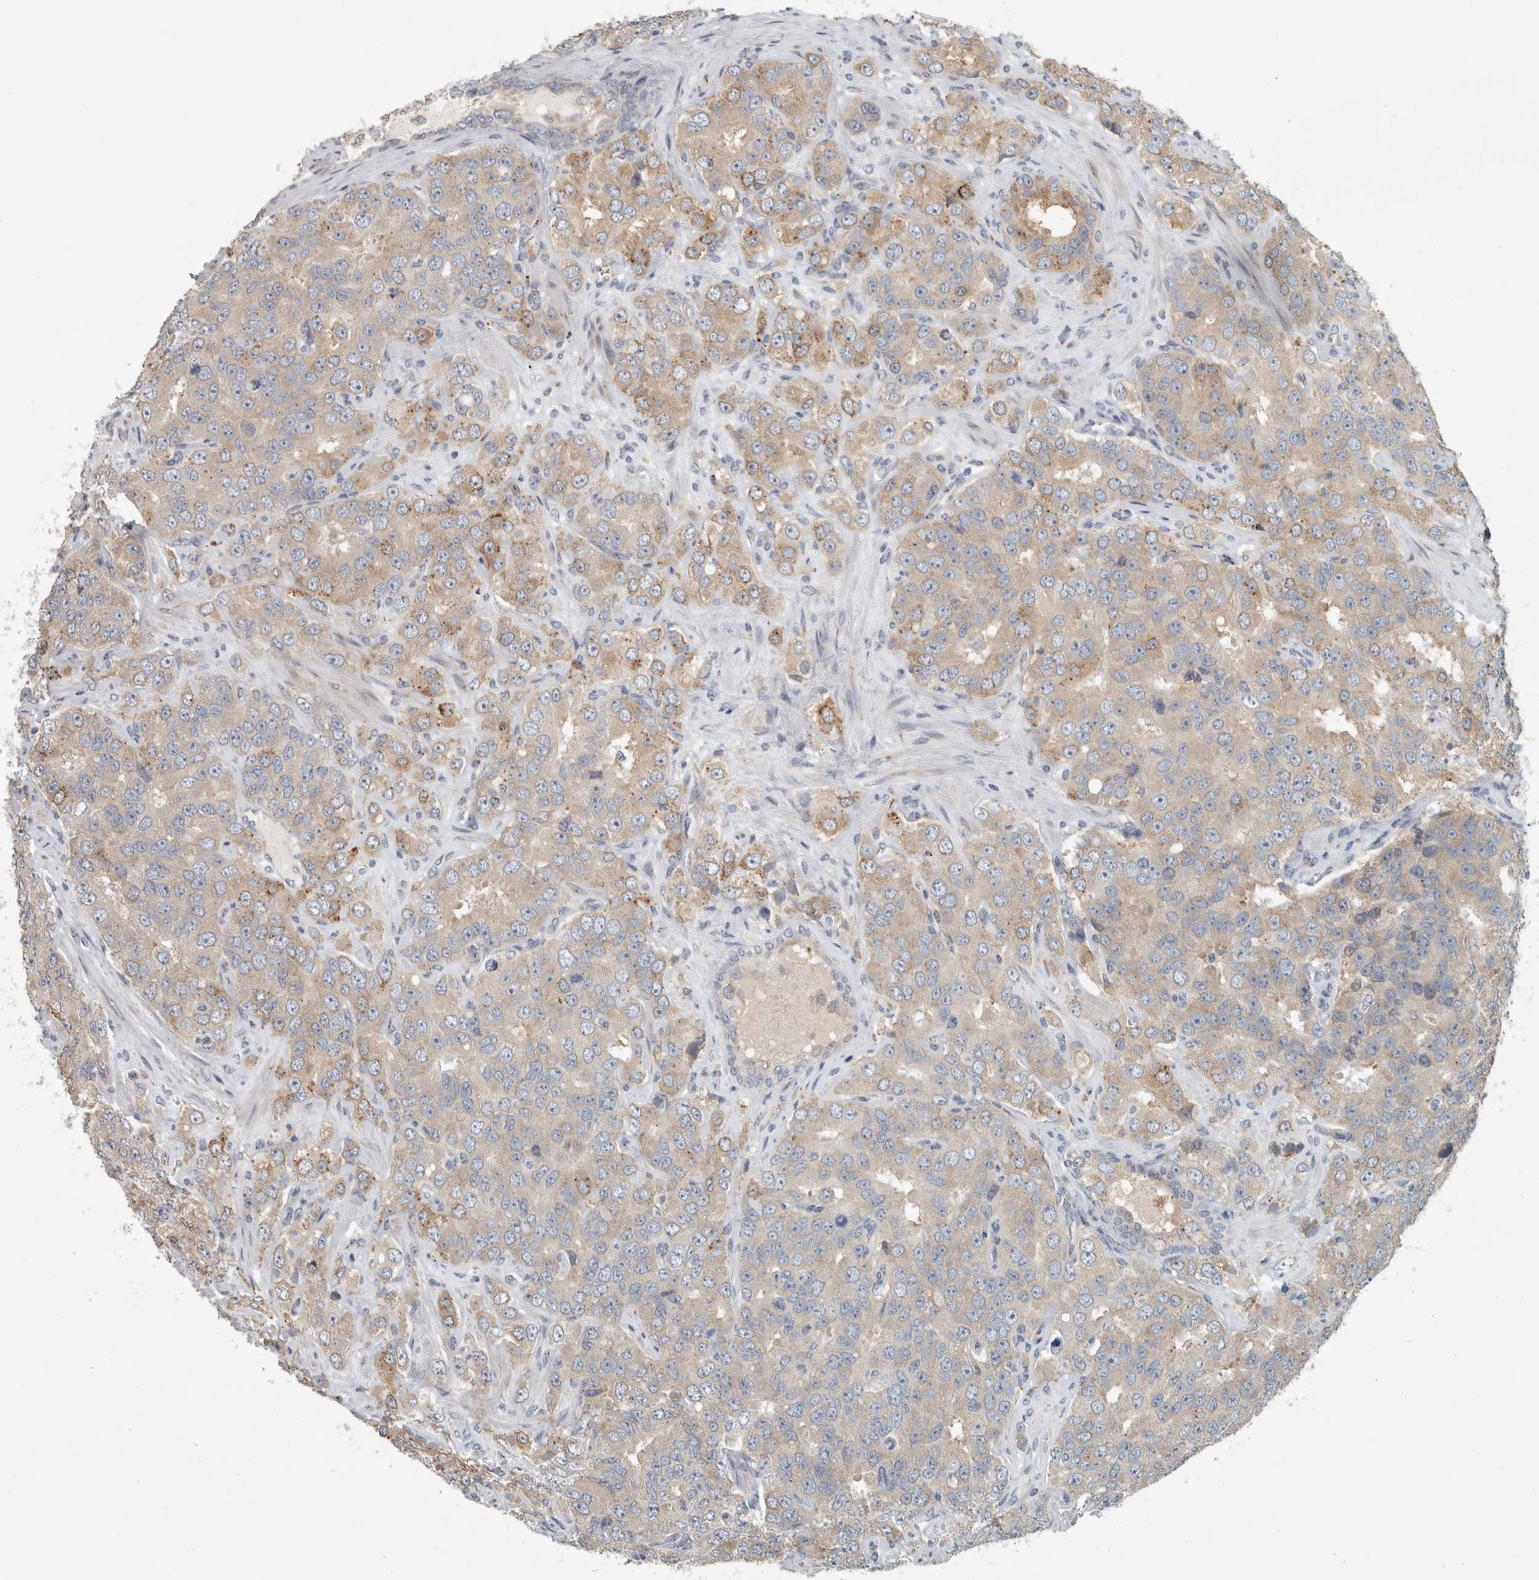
{"staining": {"intensity": "weak", "quantity": "25%-75%", "location": "cytoplasmic/membranous"}, "tissue": "prostate cancer", "cell_type": "Tumor cells", "image_type": "cancer", "snomed": [{"axis": "morphology", "description": "Adenocarcinoma, High grade"}, {"axis": "topography", "description": "Prostate"}], "caption": "Weak cytoplasmic/membranous positivity for a protein is appreciated in approximately 25%-75% of tumor cells of prostate cancer (adenocarcinoma (high-grade)) using IHC.", "gene": "KIF1C", "patient": {"sex": "male", "age": 58}}